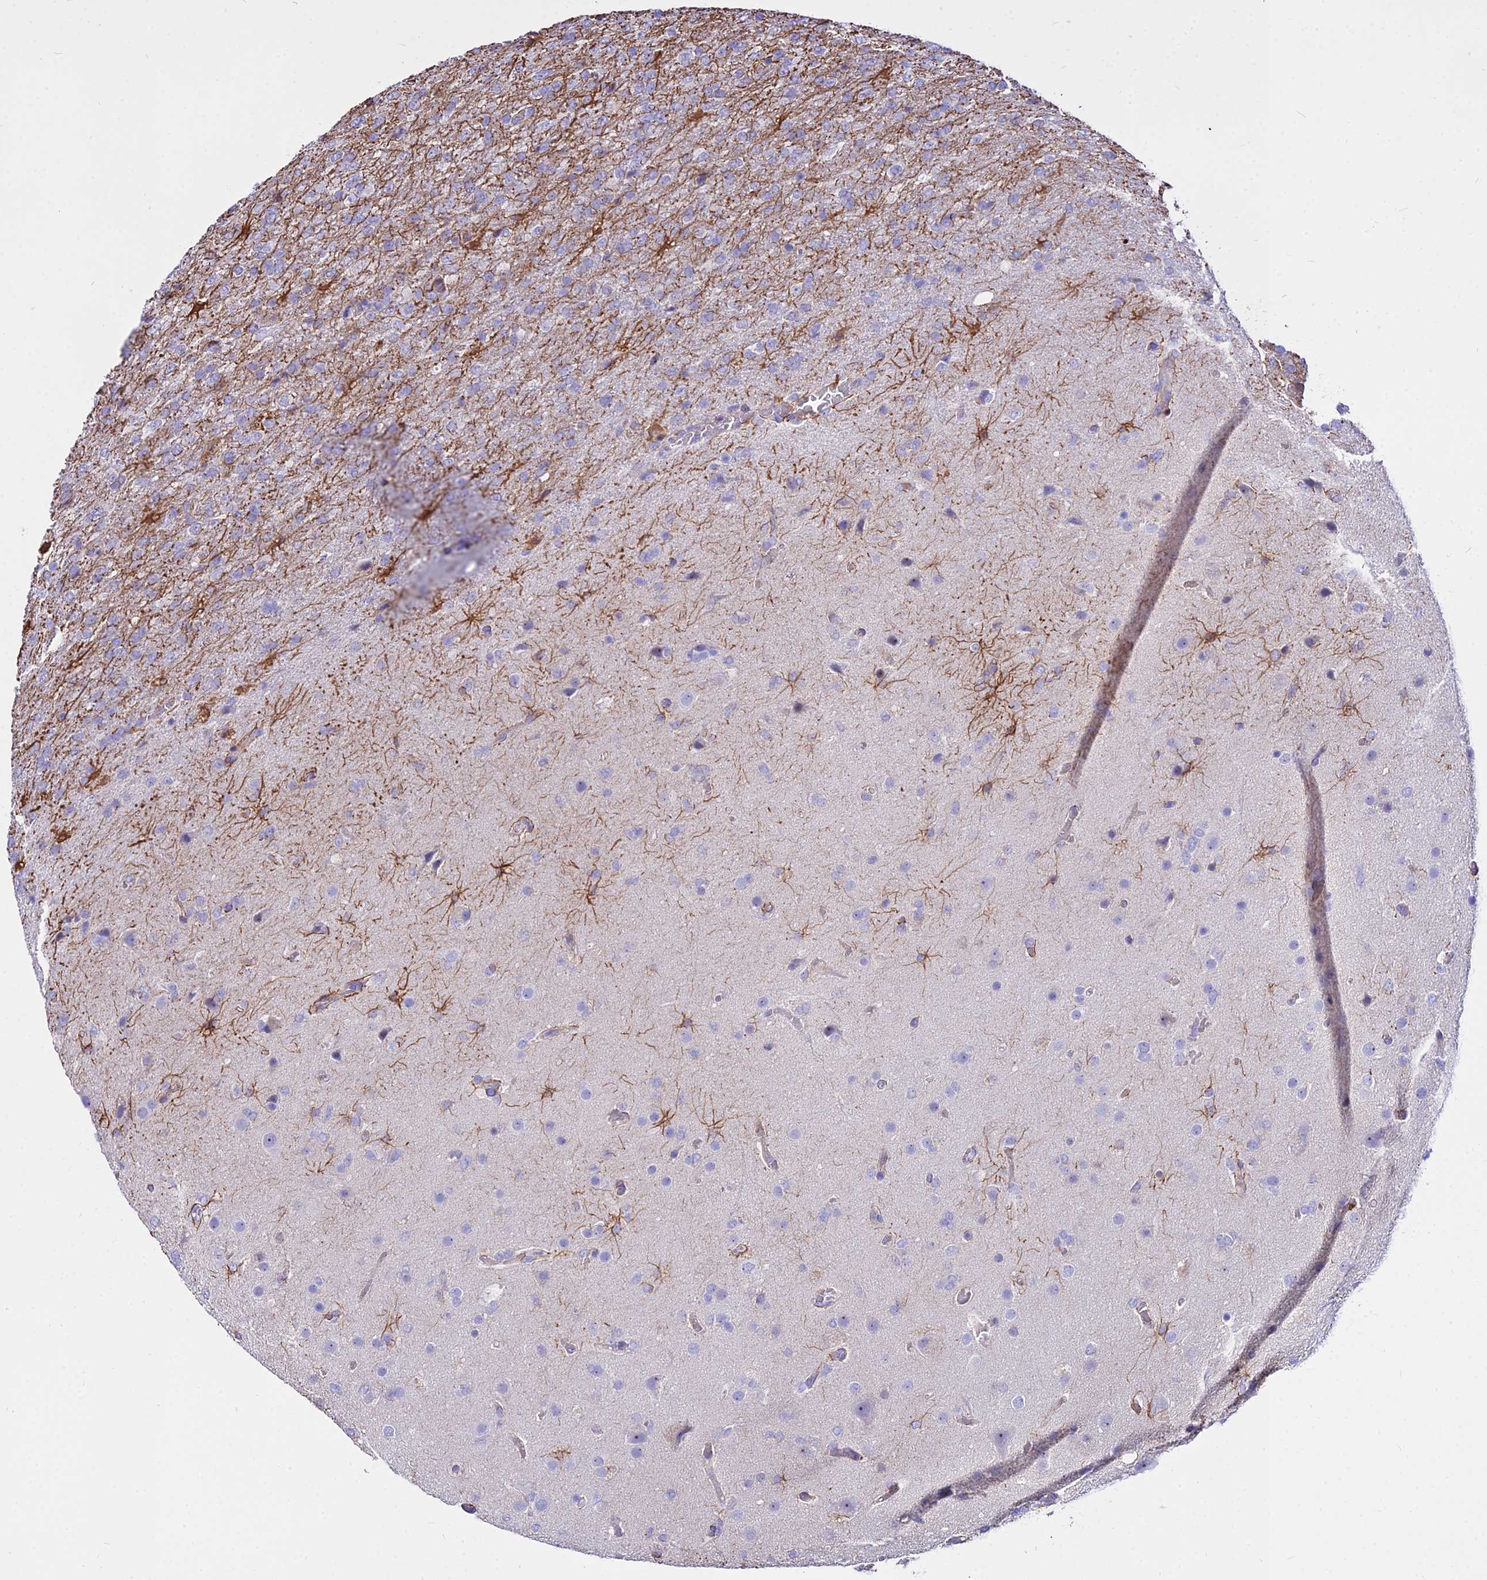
{"staining": {"intensity": "negative", "quantity": "none", "location": "none"}, "tissue": "glioma", "cell_type": "Tumor cells", "image_type": "cancer", "snomed": [{"axis": "morphology", "description": "Glioma, malignant, High grade"}, {"axis": "topography", "description": "Brain"}], "caption": "High power microscopy image of an IHC photomicrograph of malignant high-grade glioma, revealing no significant positivity in tumor cells. (DAB immunohistochemistry visualized using brightfield microscopy, high magnification).", "gene": "DLX1", "patient": {"sex": "female", "age": 74}}